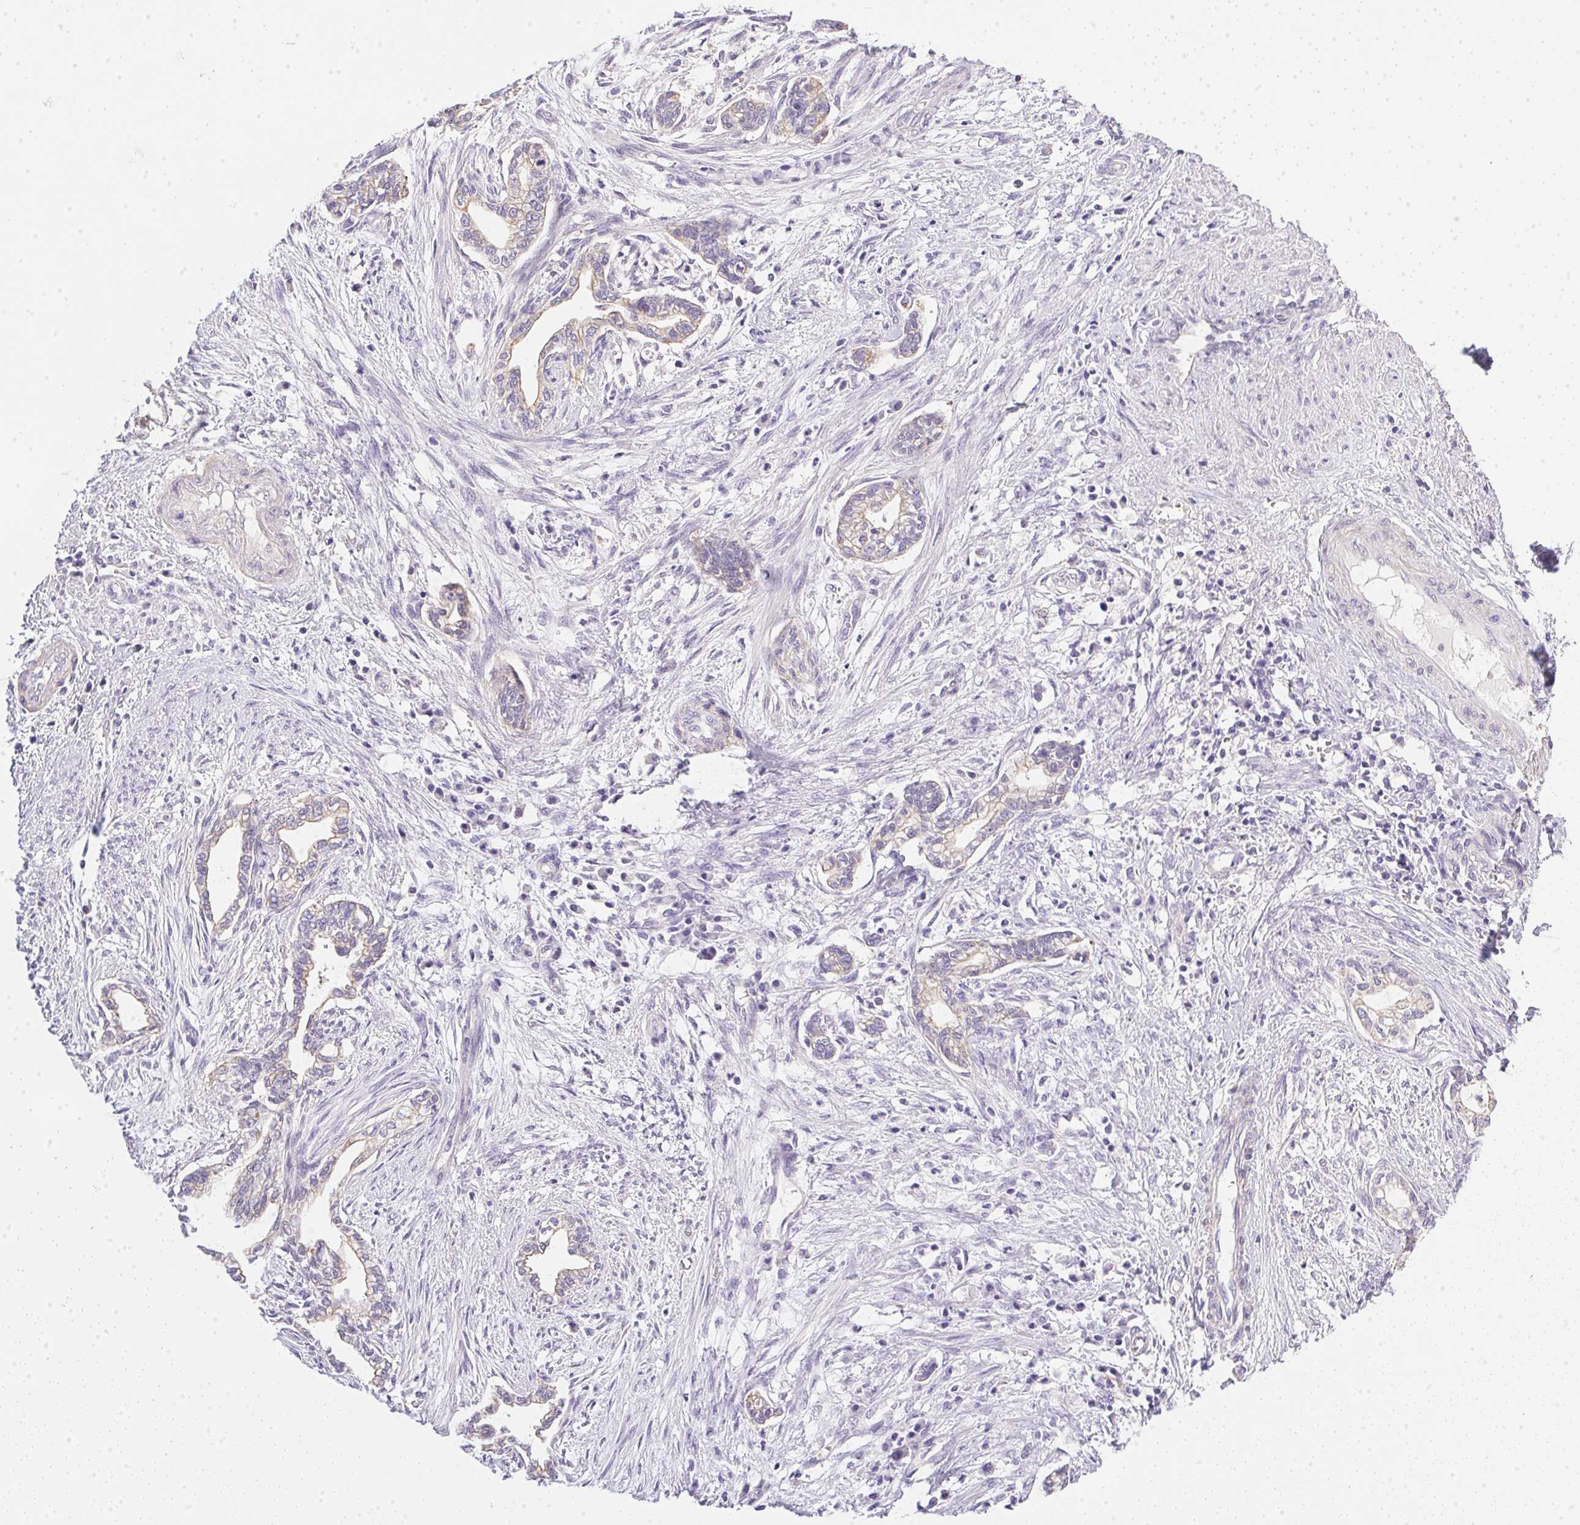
{"staining": {"intensity": "weak", "quantity": "25%-75%", "location": "cytoplasmic/membranous"}, "tissue": "cervical cancer", "cell_type": "Tumor cells", "image_type": "cancer", "snomed": [{"axis": "morphology", "description": "Adenocarcinoma, NOS"}, {"axis": "topography", "description": "Cervix"}], "caption": "The immunohistochemical stain labels weak cytoplasmic/membranous positivity in tumor cells of cervical cancer tissue.", "gene": "SLC17A7", "patient": {"sex": "female", "age": 62}}